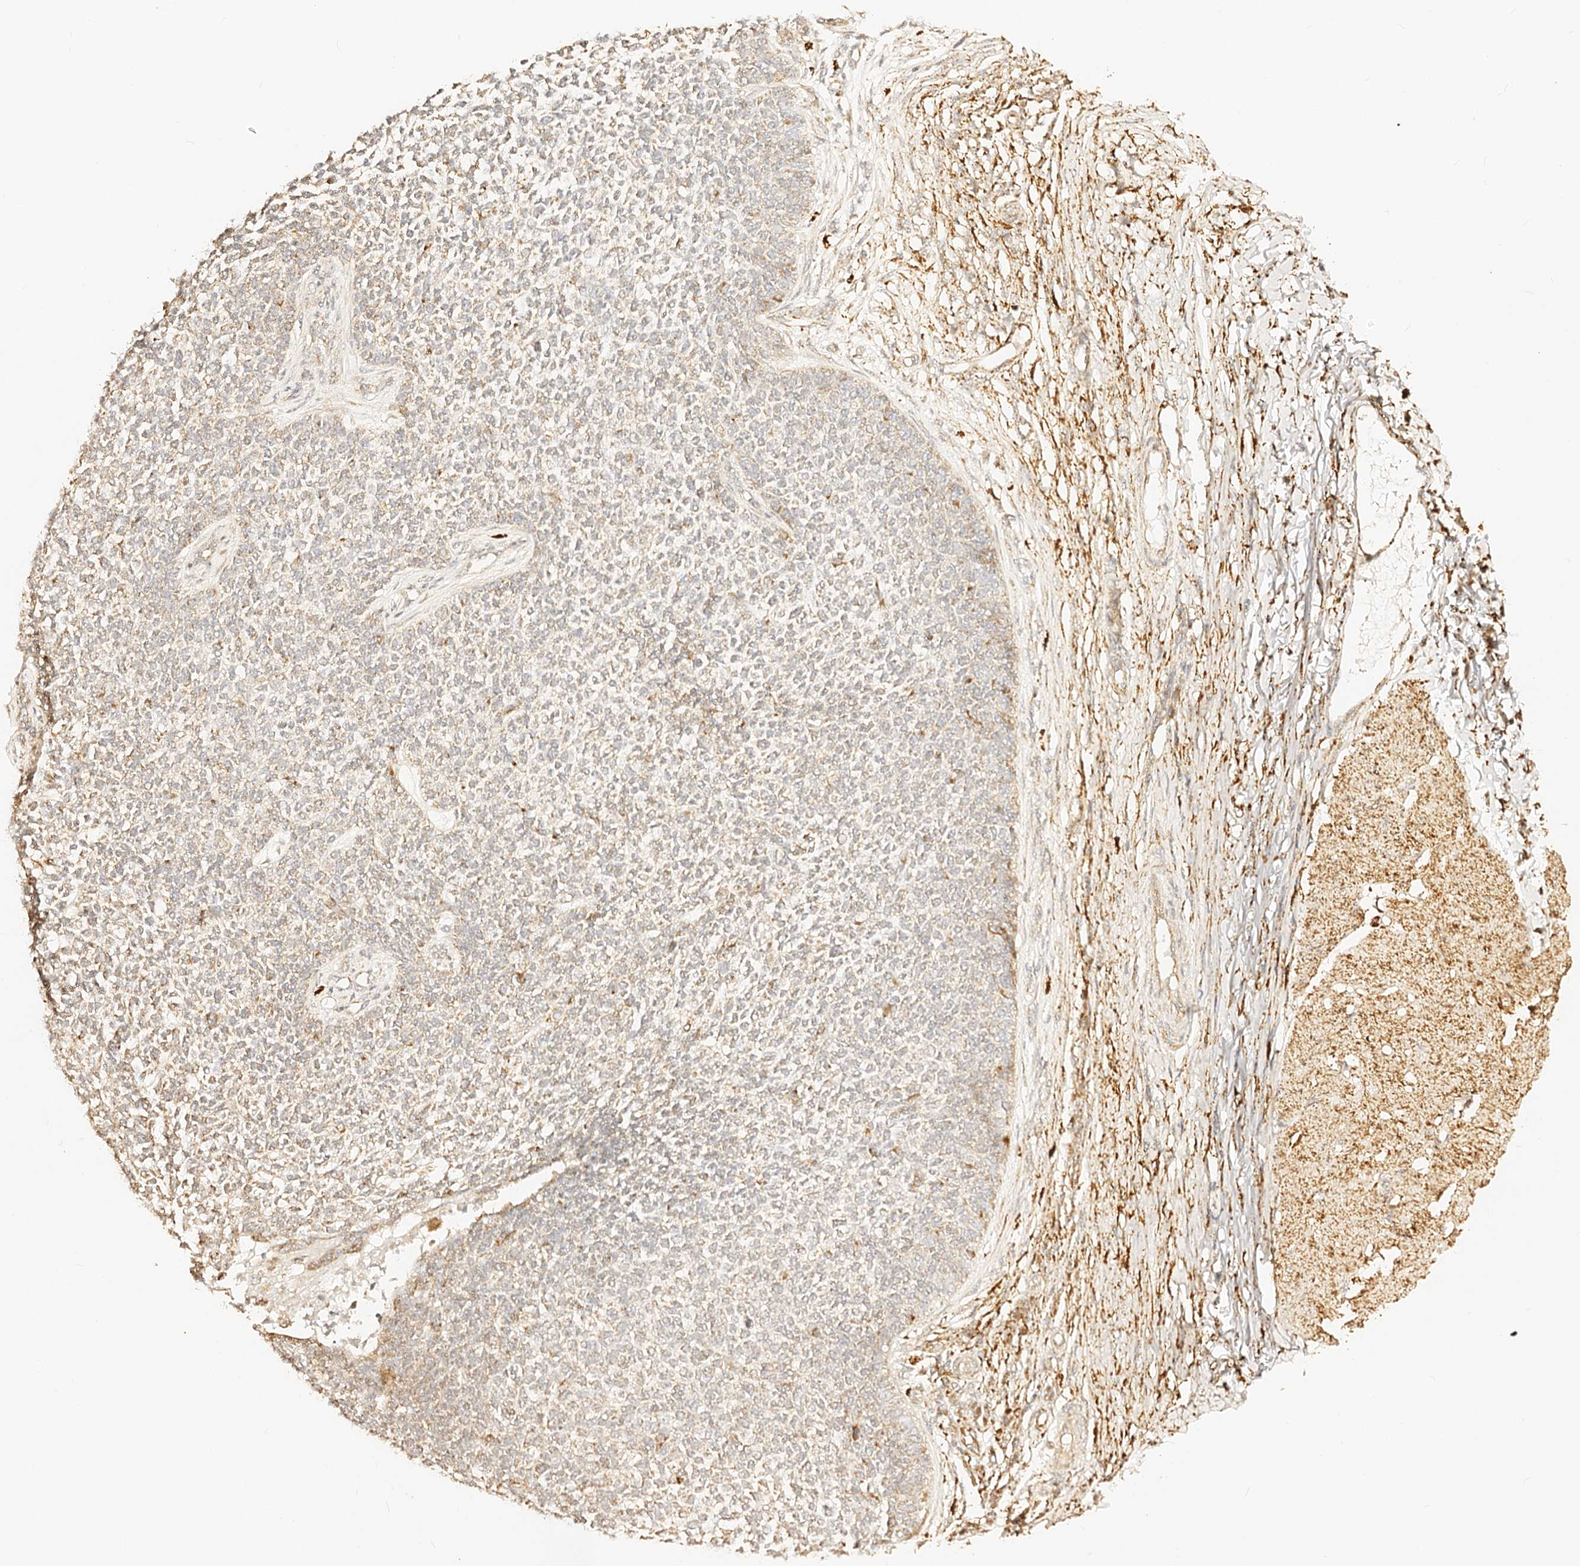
{"staining": {"intensity": "moderate", "quantity": "<25%", "location": "cytoplasmic/membranous"}, "tissue": "skin cancer", "cell_type": "Tumor cells", "image_type": "cancer", "snomed": [{"axis": "morphology", "description": "Basal cell carcinoma"}, {"axis": "topography", "description": "Skin"}], "caption": "Approximately <25% of tumor cells in basal cell carcinoma (skin) exhibit moderate cytoplasmic/membranous protein expression as visualized by brown immunohistochemical staining.", "gene": "MAOB", "patient": {"sex": "female", "age": 84}}